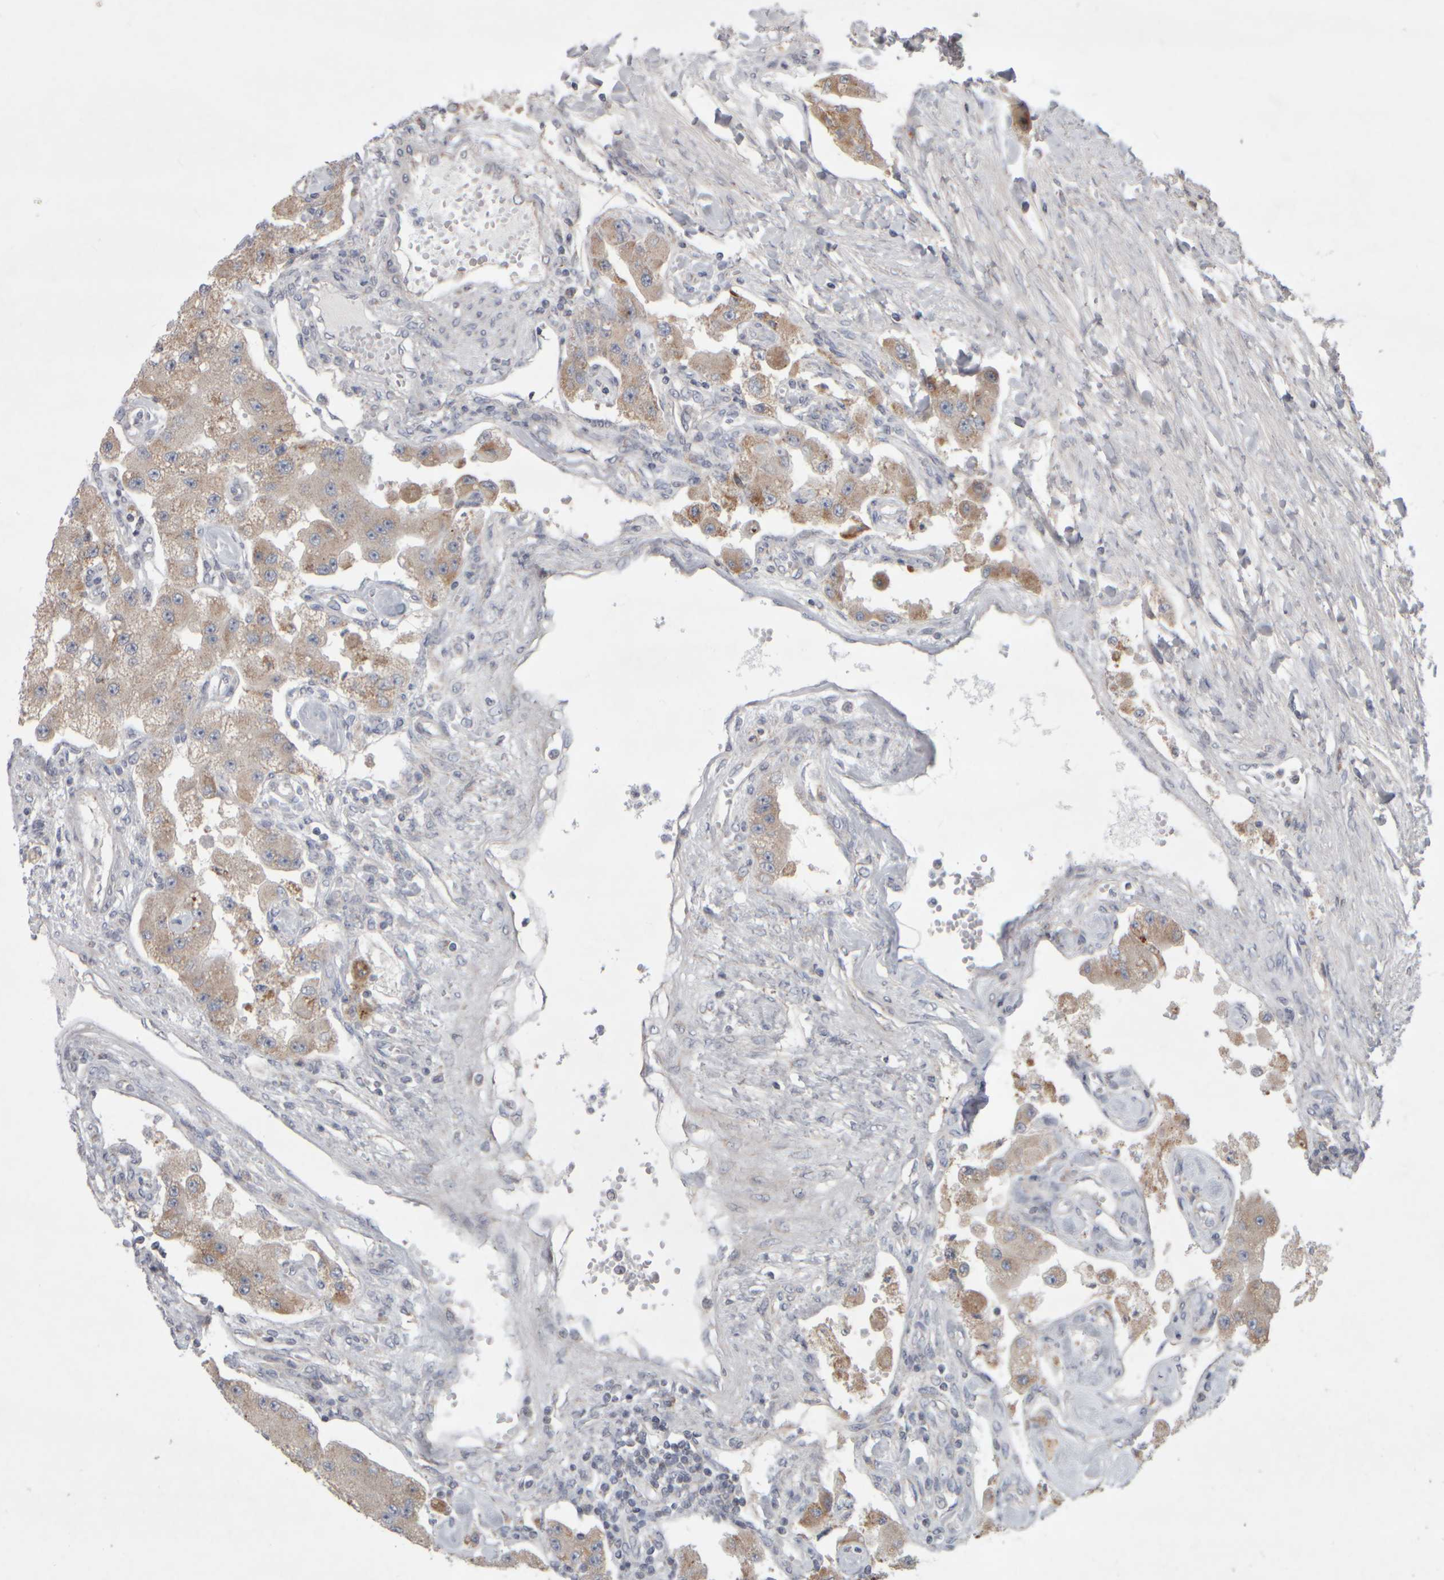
{"staining": {"intensity": "weak", "quantity": ">75%", "location": "cytoplasmic/membranous"}, "tissue": "carcinoid", "cell_type": "Tumor cells", "image_type": "cancer", "snomed": [{"axis": "morphology", "description": "Carcinoid, malignant, NOS"}, {"axis": "topography", "description": "Pancreas"}], "caption": "A low amount of weak cytoplasmic/membranous staining is appreciated in about >75% of tumor cells in malignant carcinoid tissue.", "gene": "SCO1", "patient": {"sex": "male", "age": 41}}